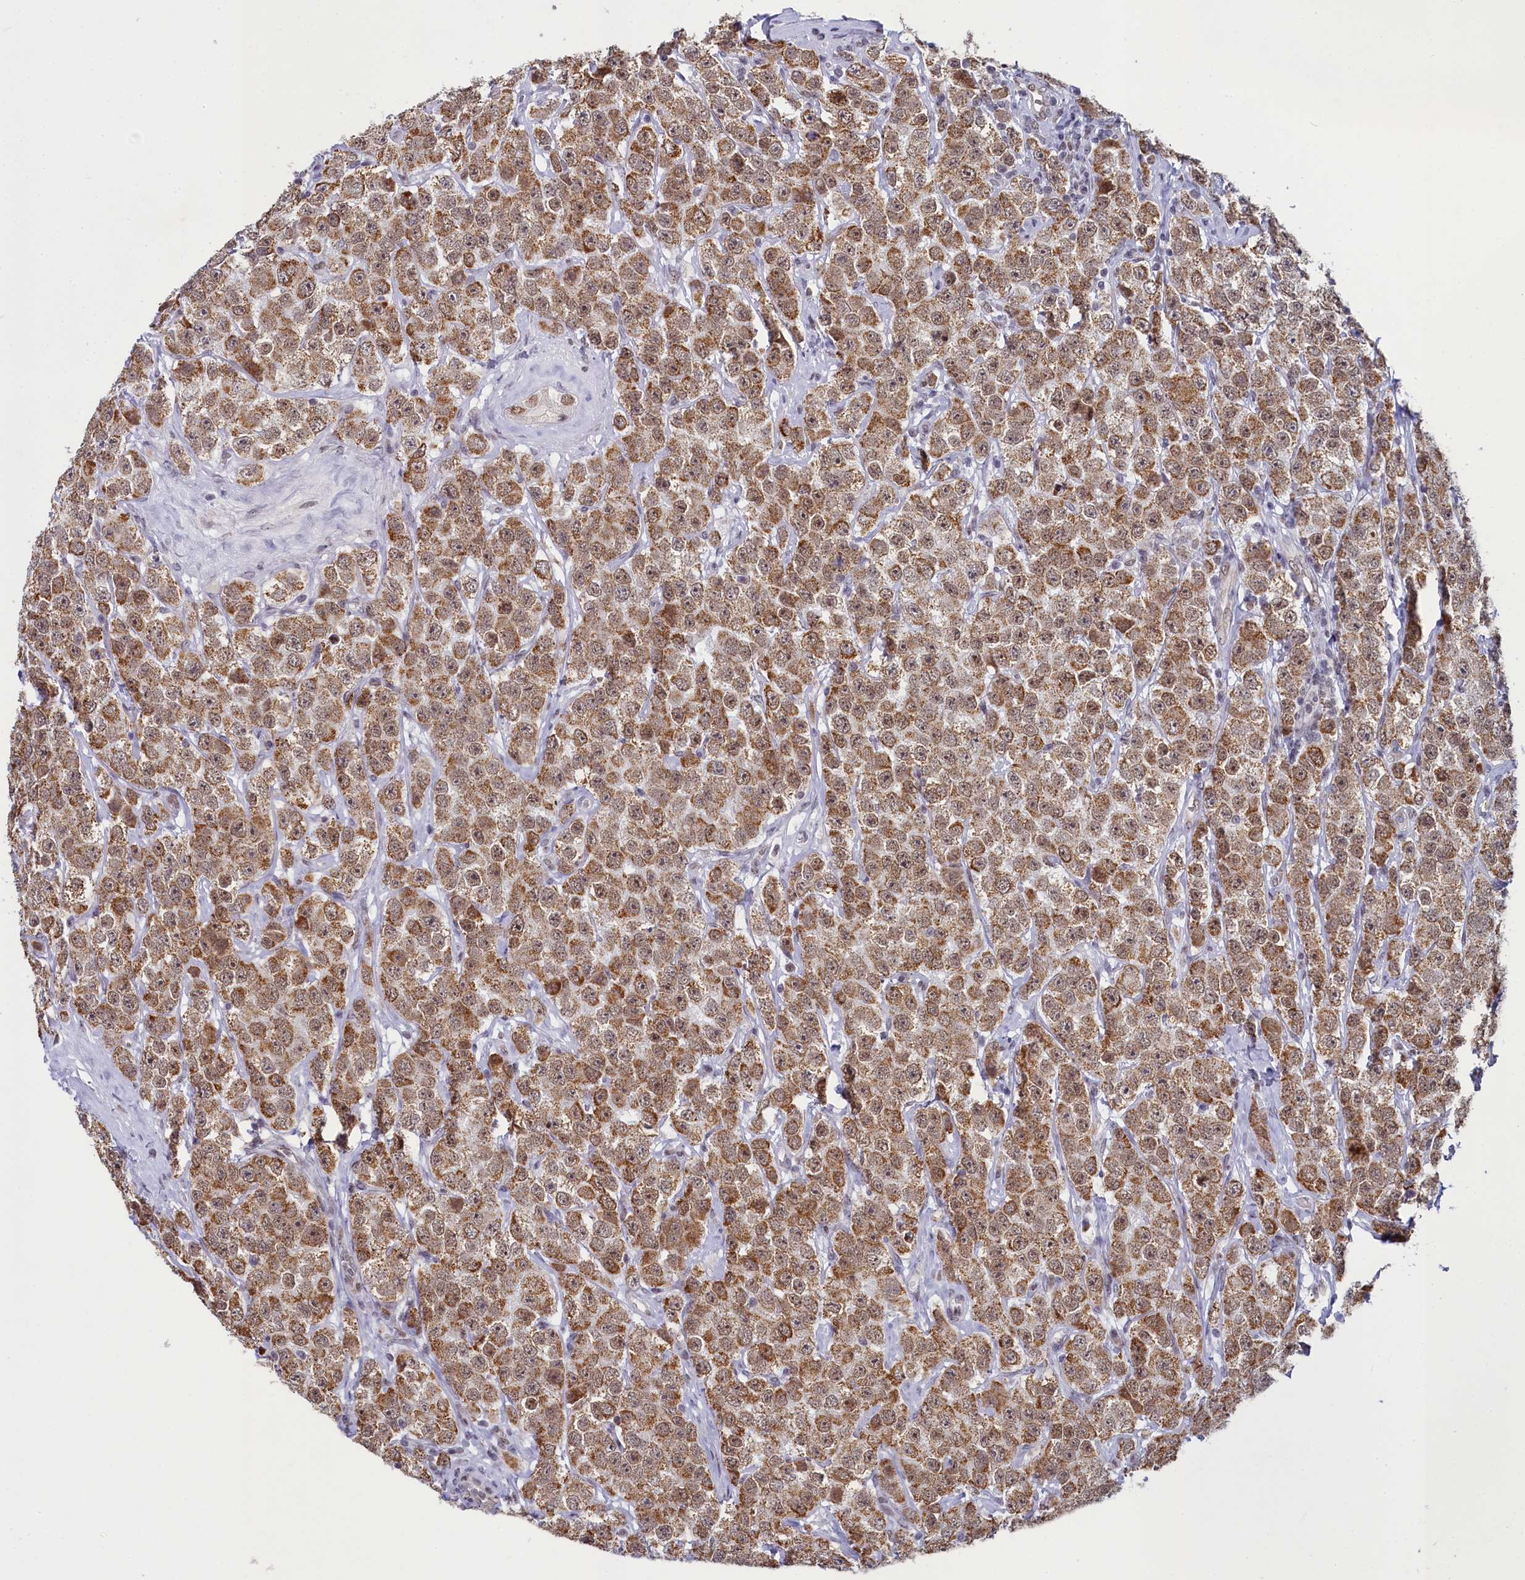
{"staining": {"intensity": "moderate", "quantity": ">75%", "location": "cytoplasmic/membranous"}, "tissue": "testis cancer", "cell_type": "Tumor cells", "image_type": "cancer", "snomed": [{"axis": "morphology", "description": "Seminoma, NOS"}, {"axis": "topography", "description": "Testis"}], "caption": "Immunohistochemical staining of human testis cancer (seminoma) shows medium levels of moderate cytoplasmic/membranous staining in approximately >75% of tumor cells. Using DAB (3,3'-diaminobenzidine) (brown) and hematoxylin (blue) stains, captured at high magnification using brightfield microscopy.", "gene": "PPHLN1", "patient": {"sex": "male", "age": 28}}